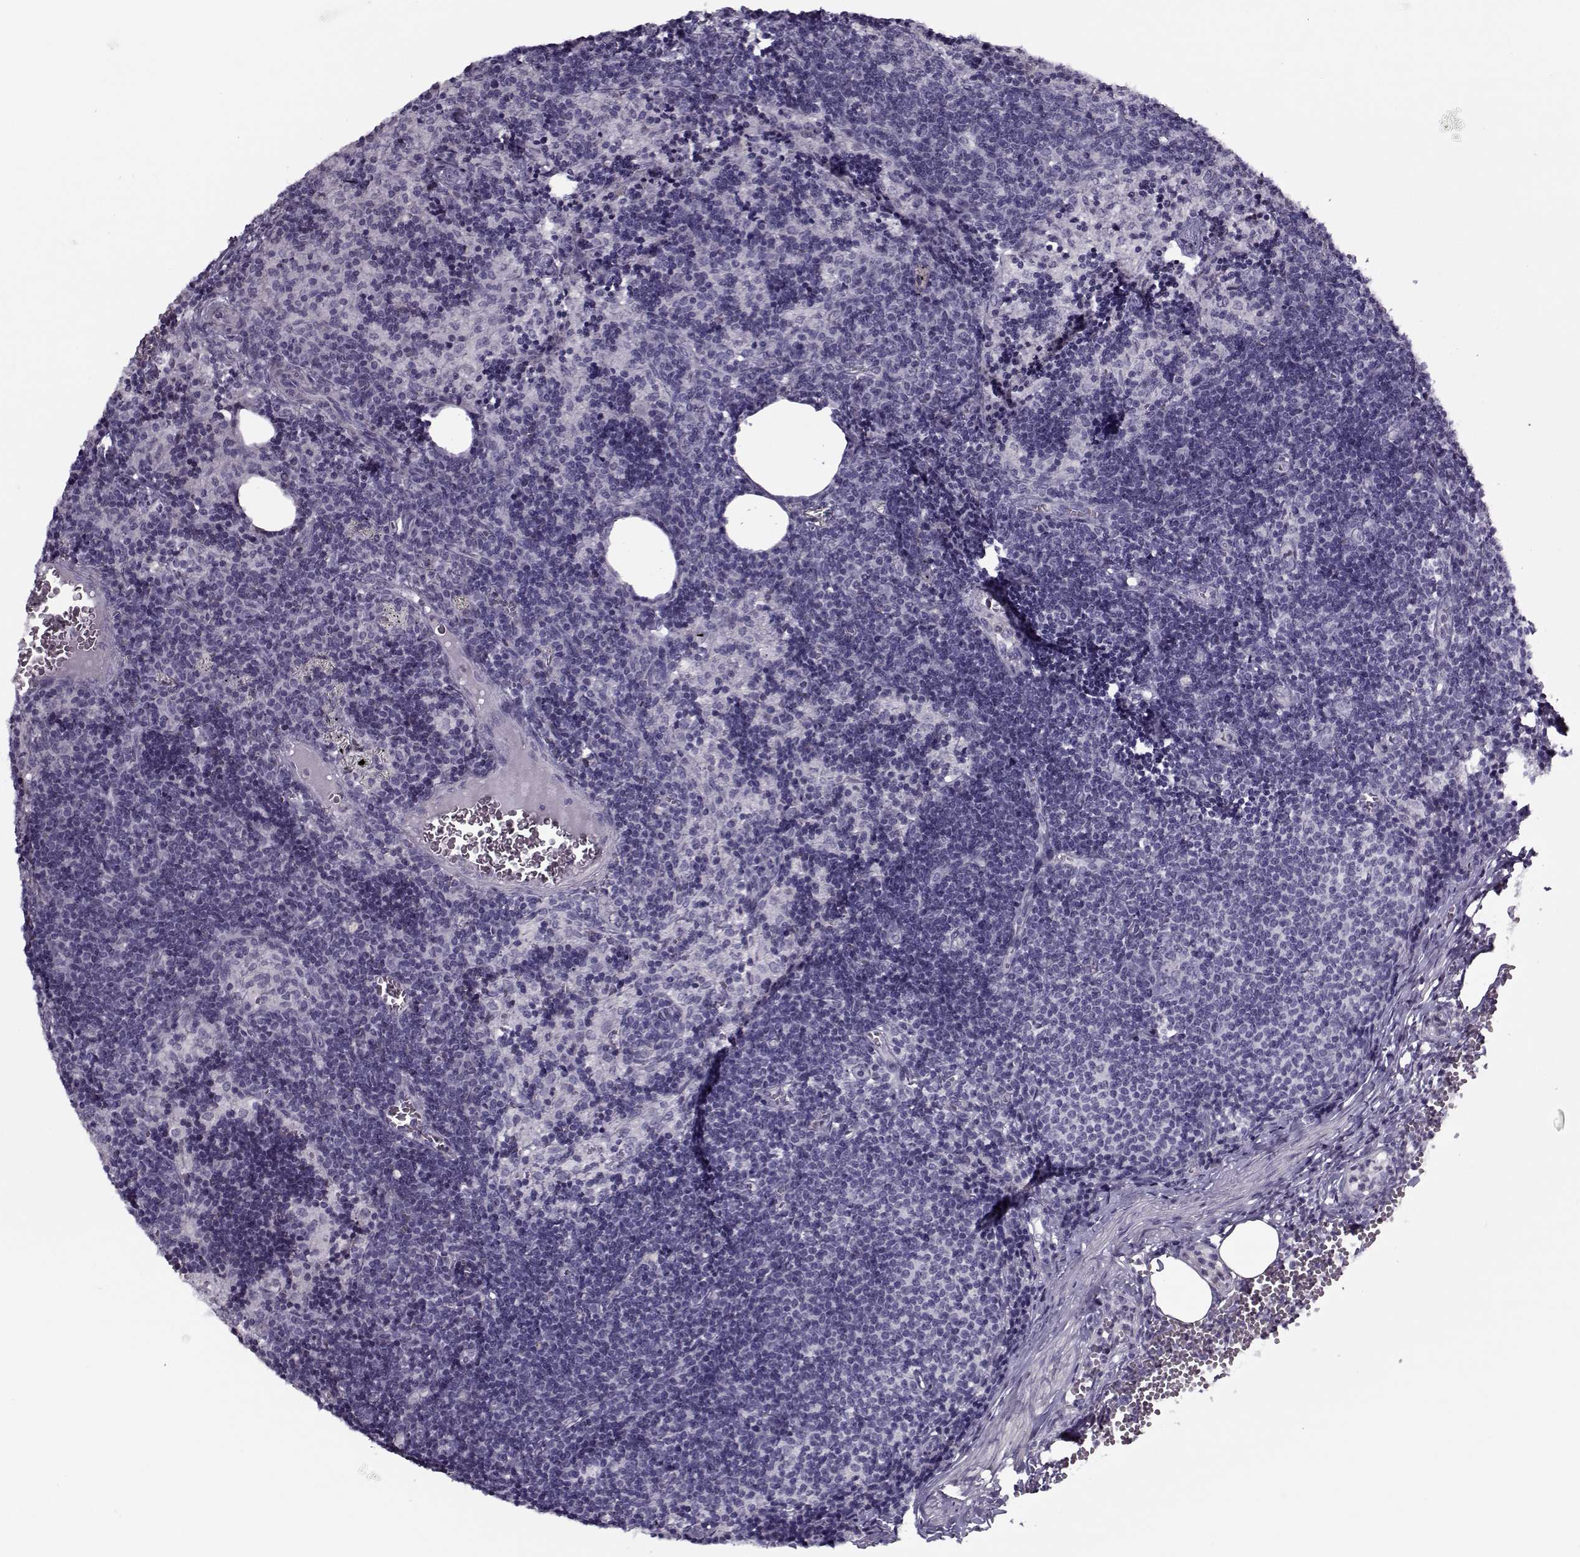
{"staining": {"intensity": "negative", "quantity": "none", "location": "none"}, "tissue": "lymph node", "cell_type": "Germinal center cells", "image_type": "normal", "snomed": [{"axis": "morphology", "description": "Normal tissue, NOS"}, {"axis": "topography", "description": "Lymph node"}], "caption": "Germinal center cells are negative for brown protein staining in unremarkable lymph node. The staining is performed using DAB (3,3'-diaminobenzidine) brown chromogen with nuclei counter-stained in using hematoxylin.", "gene": "CIBAR1", "patient": {"sex": "female", "age": 50}}